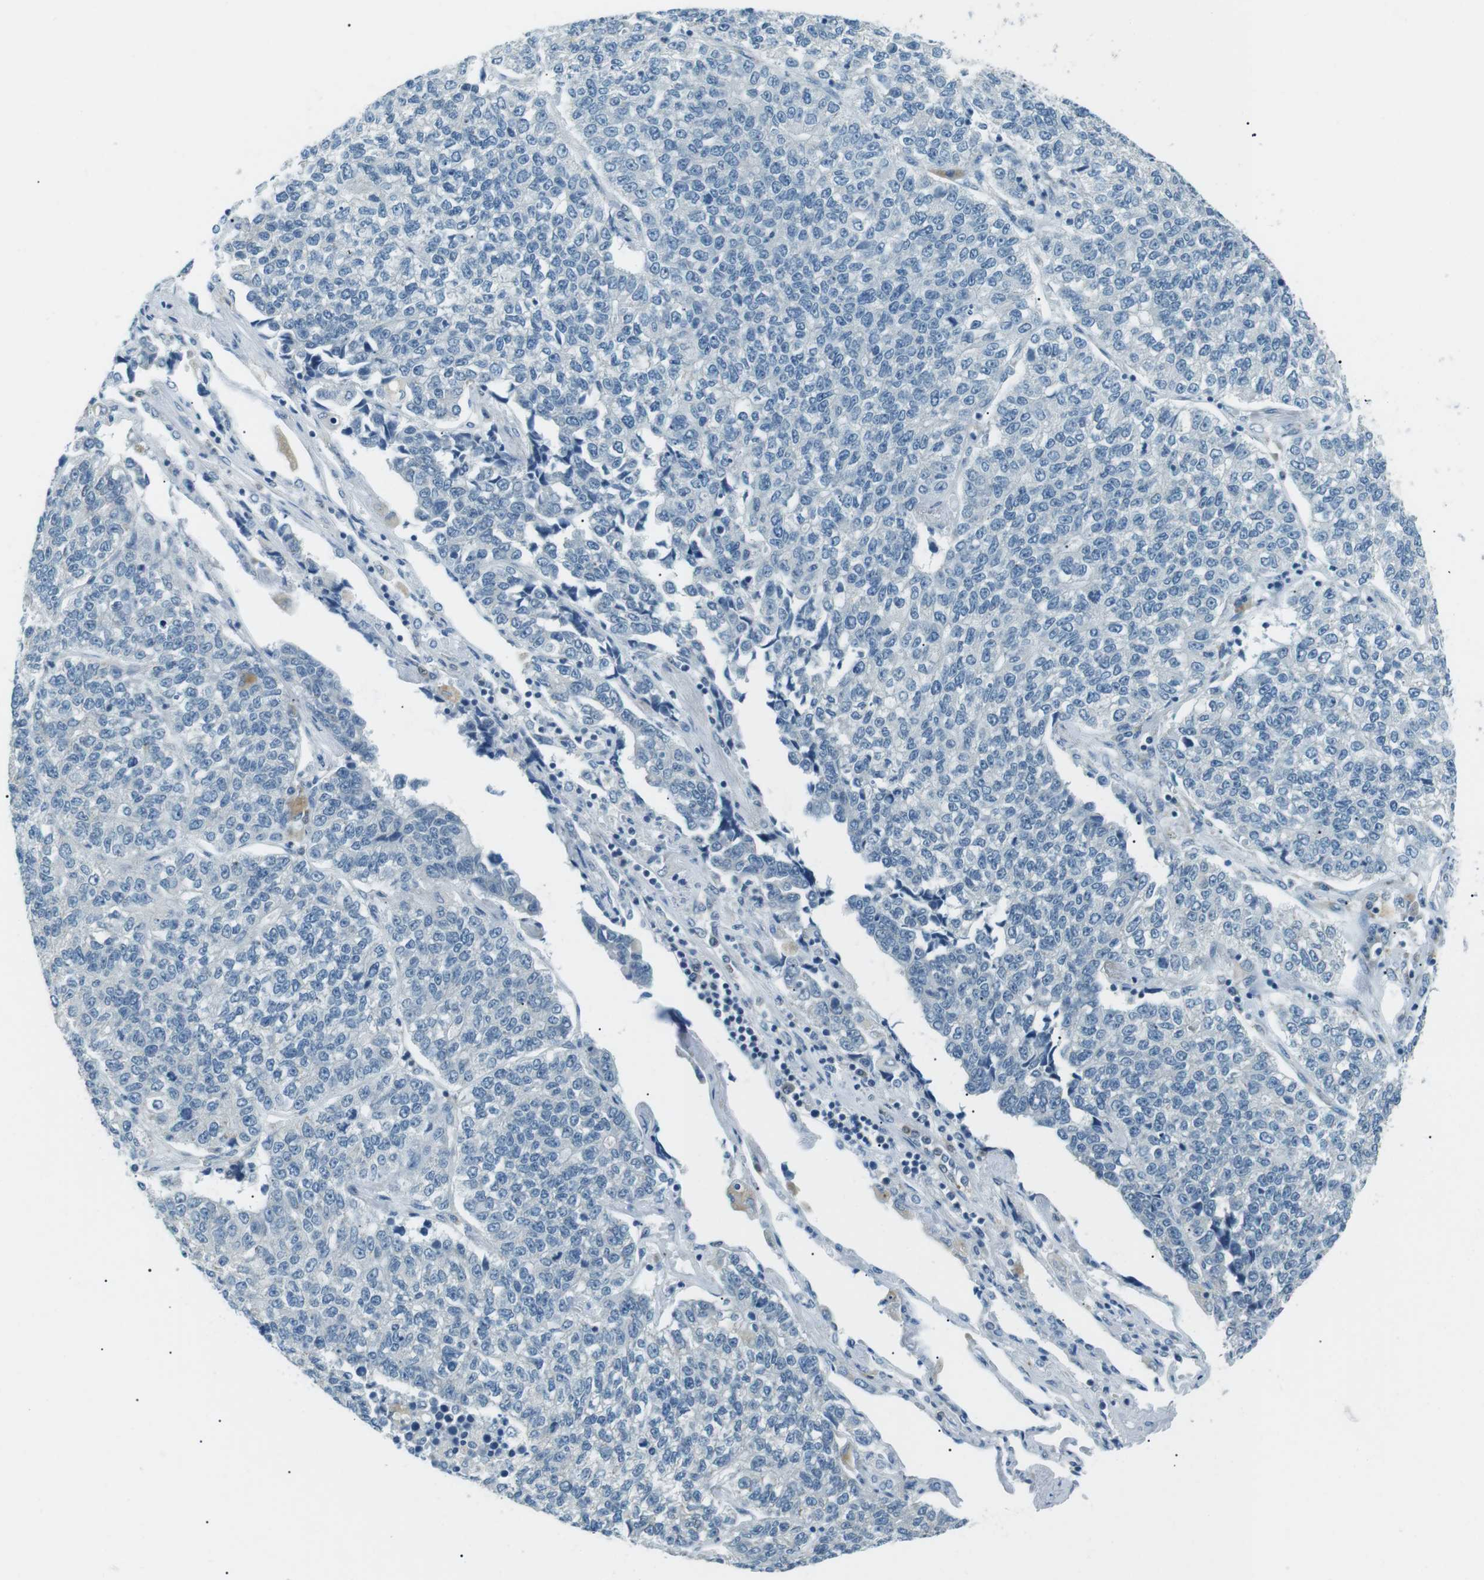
{"staining": {"intensity": "negative", "quantity": "none", "location": "none"}, "tissue": "lung cancer", "cell_type": "Tumor cells", "image_type": "cancer", "snomed": [{"axis": "morphology", "description": "Adenocarcinoma, NOS"}, {"axis": "topography", "description": "Lung"}], "caption": "DAB (3,3'-diaminobenzidine) immunohistochemical staining of human lung cancer (adenocarcinoma) displays no significant positivity in tumor cells.", "gene": "SERPINB2", "patient": {"sex": "male", "age": 49}}